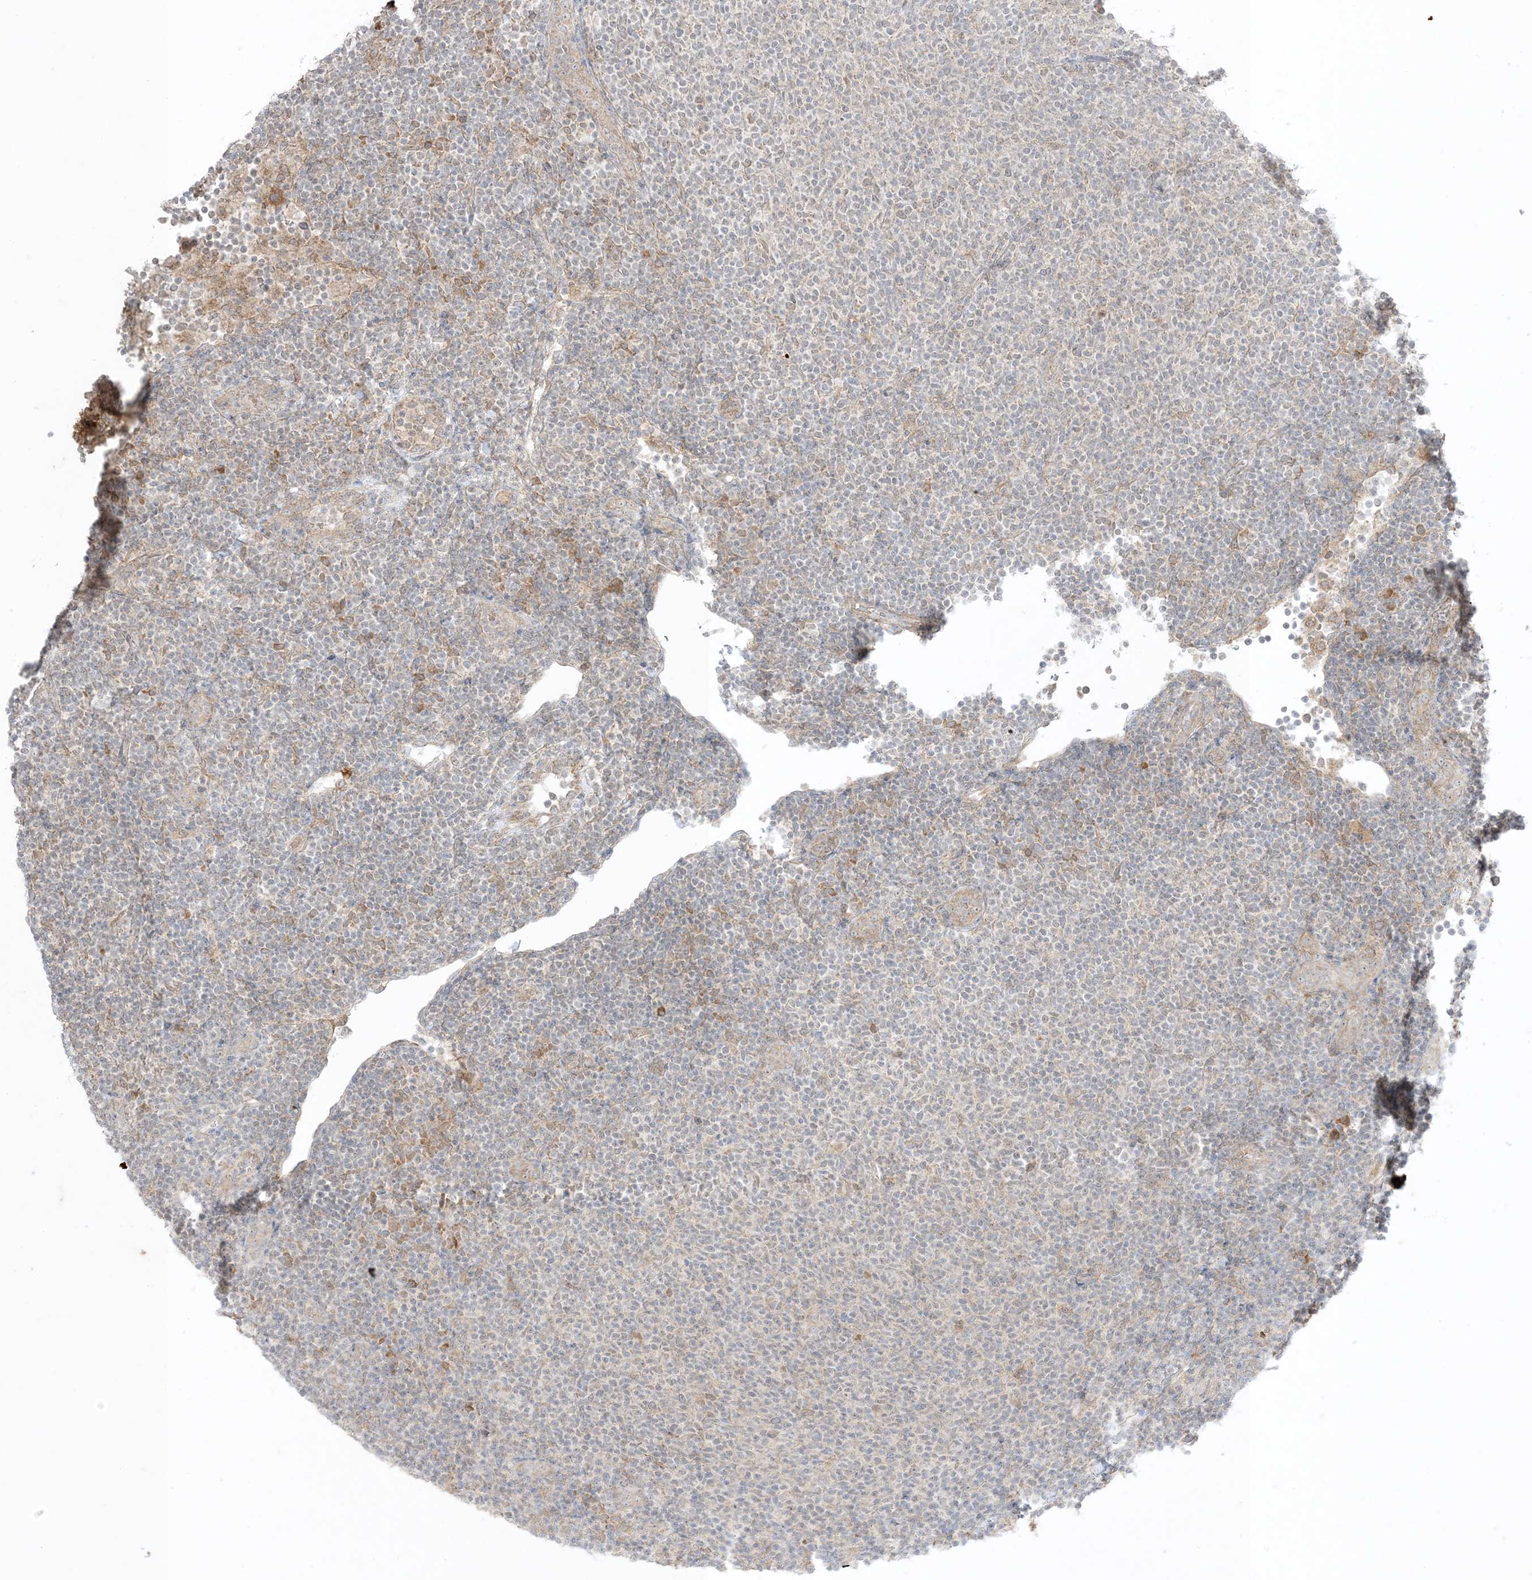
{"staining": {"intensity": "negative", "quantity": "none", "location": "none"}, "tissue": "lymphoma", "cell_type": "Tumor cells", "image_type": "cancer", "snomed": [{"axis": "morphology", "description": "Malignant lymphoma, non-Hodgkin's type, Low grade"}, {"axis": "topography", "description": "Lymph node"}], "caption": "DAB immunohistochemical staining of human malignant lymphoma, non-Hodgkin's type (low-grade) reveals no significant positivity in tumor cells.", "gene": "ODC1", "patient": {"sex": "male", "age": 66}}